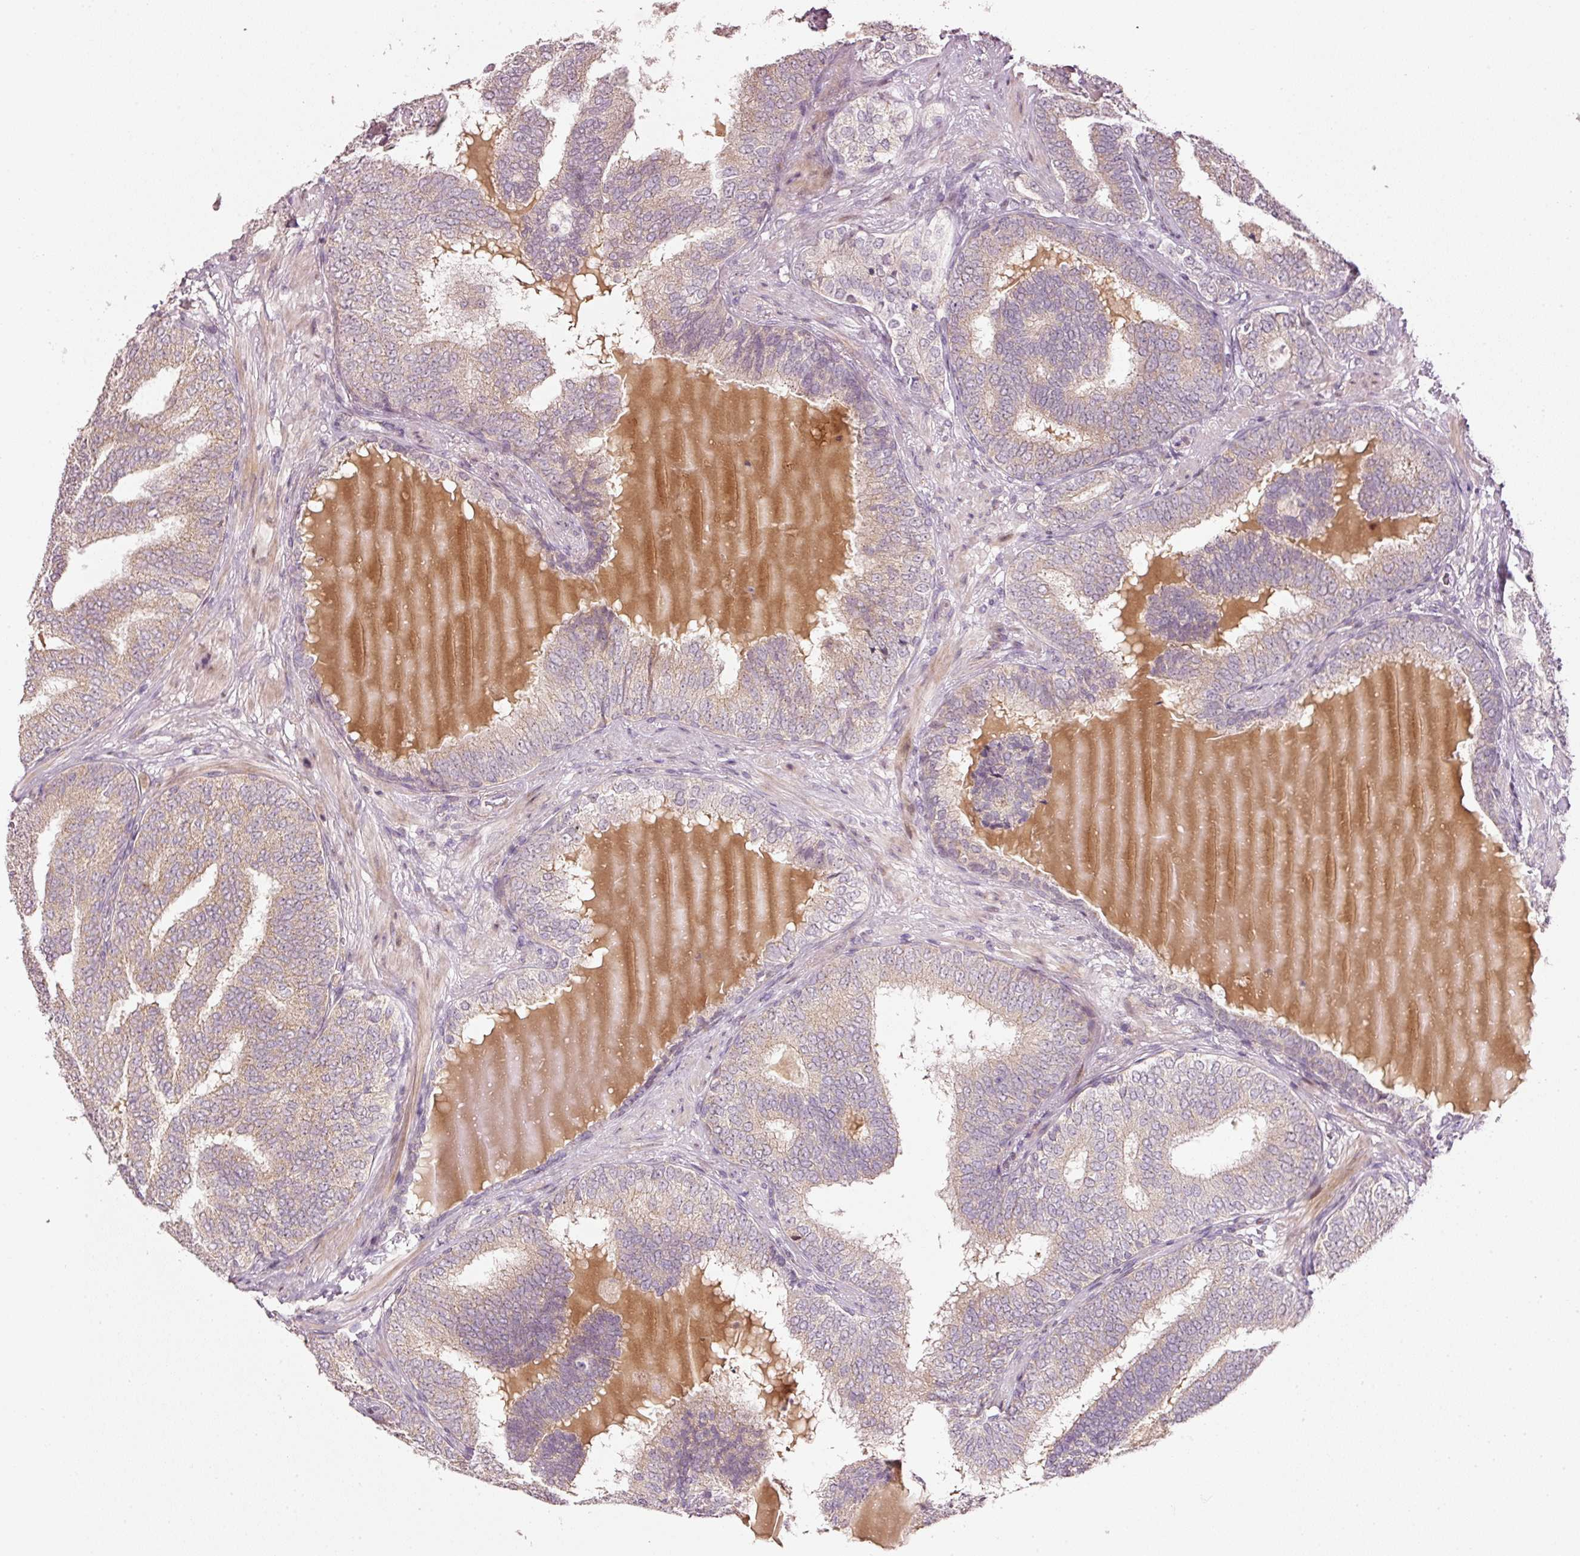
{"staining": {"intensity": "moderate", "quantity": "25%-75%", "location": "cytoplasmic/membranous"}, "tissue": "prostate cancer", "cell_type": "Tumor cells", "image_type": "cancer", "snomed": [{"axis": "morphology", "description": "Adenocarcinoma, High grade"}, {"axis": "topography", "description": "Prostate"}], "caption": "Brown immunohistochemical staining in human prostate cancer reveals moderate cytoplasmic/membranous positivity in approximately 25%-75% of tumor cells. The staining is performed using DAB brown chromogen to label protein expression. The nuclei are counter-stained blue using hematoxylin.", "gene": "TOB2", "patient": {"sex": "male", "age": 72}}